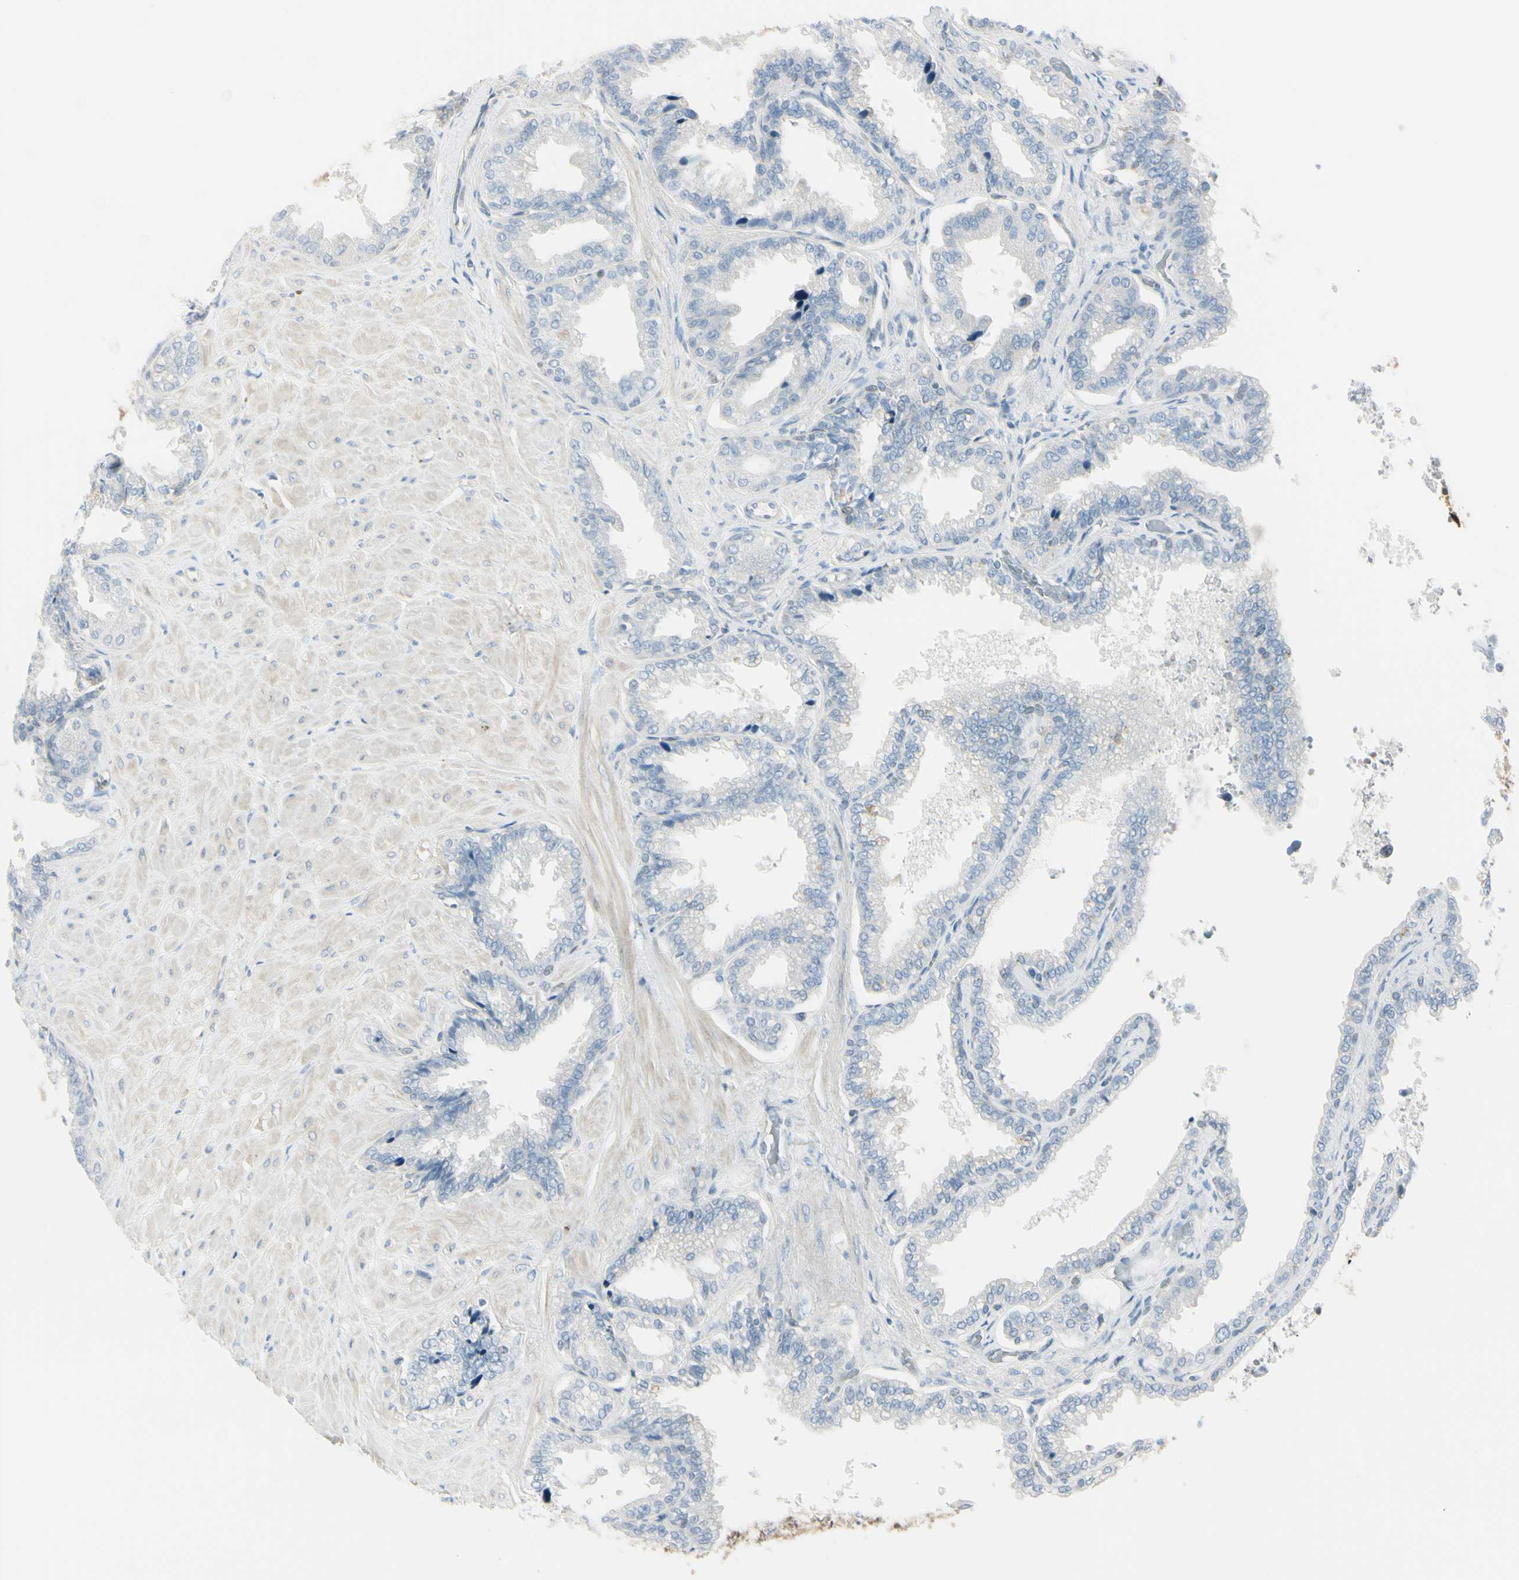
{"staining": {"intensity": "negative", "quantity": "none", "location": "none"}, "tissue": "seminal vesicle", "cell_type": "Glandular cells", "image_type": "normal", "snomed": [{"axis": "morphology", "description": "Normal tissue, NOS"}, {"axis": "topography", "description": "Seminal veicle"}], "caption": "Immunohistochemical staining of benign seminal vesicle exhibits no significant staining in glandular cells.", "gene": "ASB9", "patient": {"sex": "male", "age": 46}}